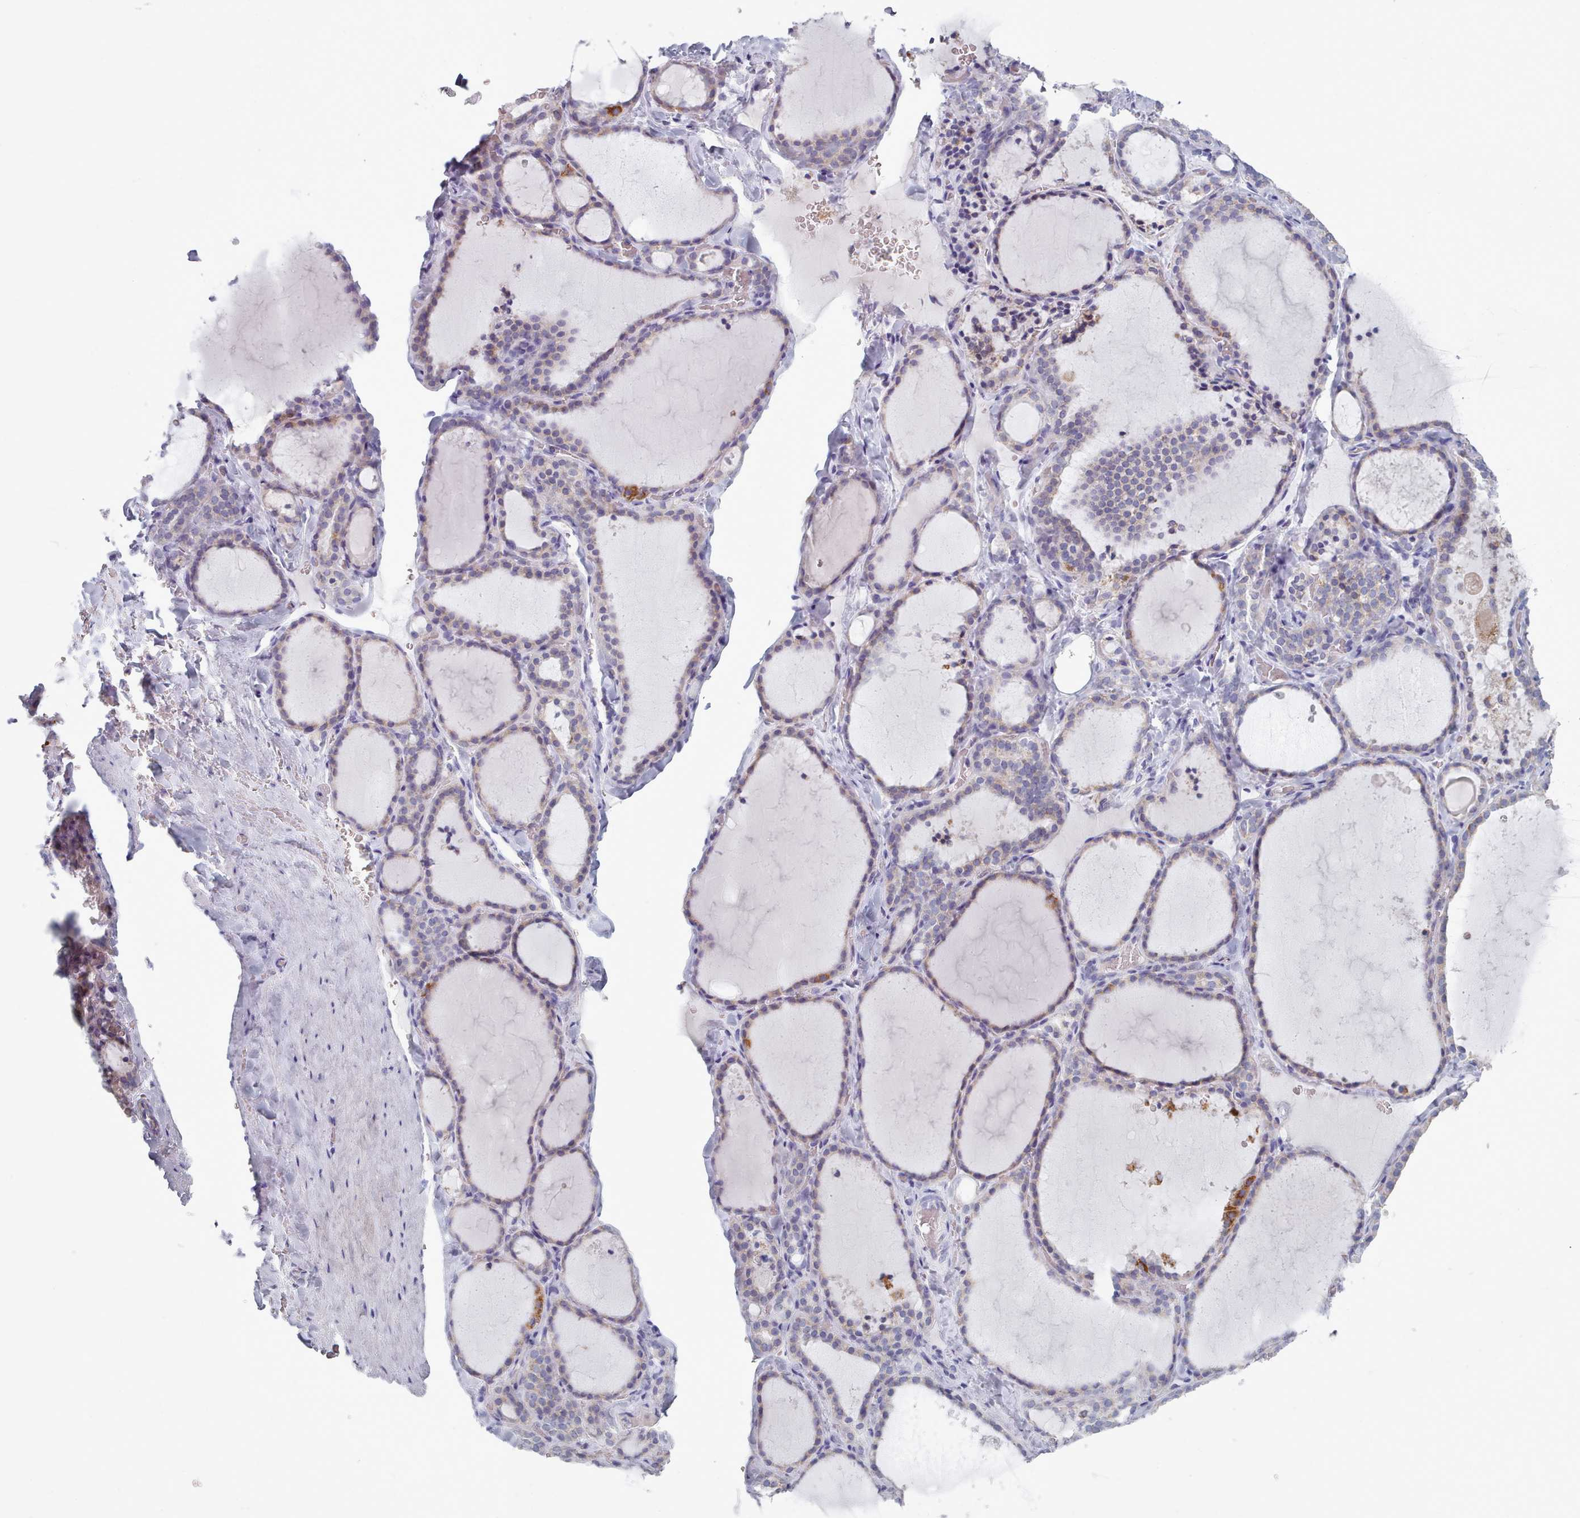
{"staining": {"intensity": "weak", "quantity": "<25%", "location": "cytoplasmic/membranous"}, "tissue": "thyroid gland", "cell_type": "Glandular cells", "image_type": "normal", "snomed": [{"axis": "morphology", "description": "Normal tissue, NOS"}, {"axis": "topography", "description": "Thyroid gland"}], "caption": "Immunohistochemical staining of unremarkable thyroid gland reveals no significant expression in glandular cells. (DAB IHC, high magnification).", "gene": "HAO1", "patient": {"sex": "female", "age": 22}}